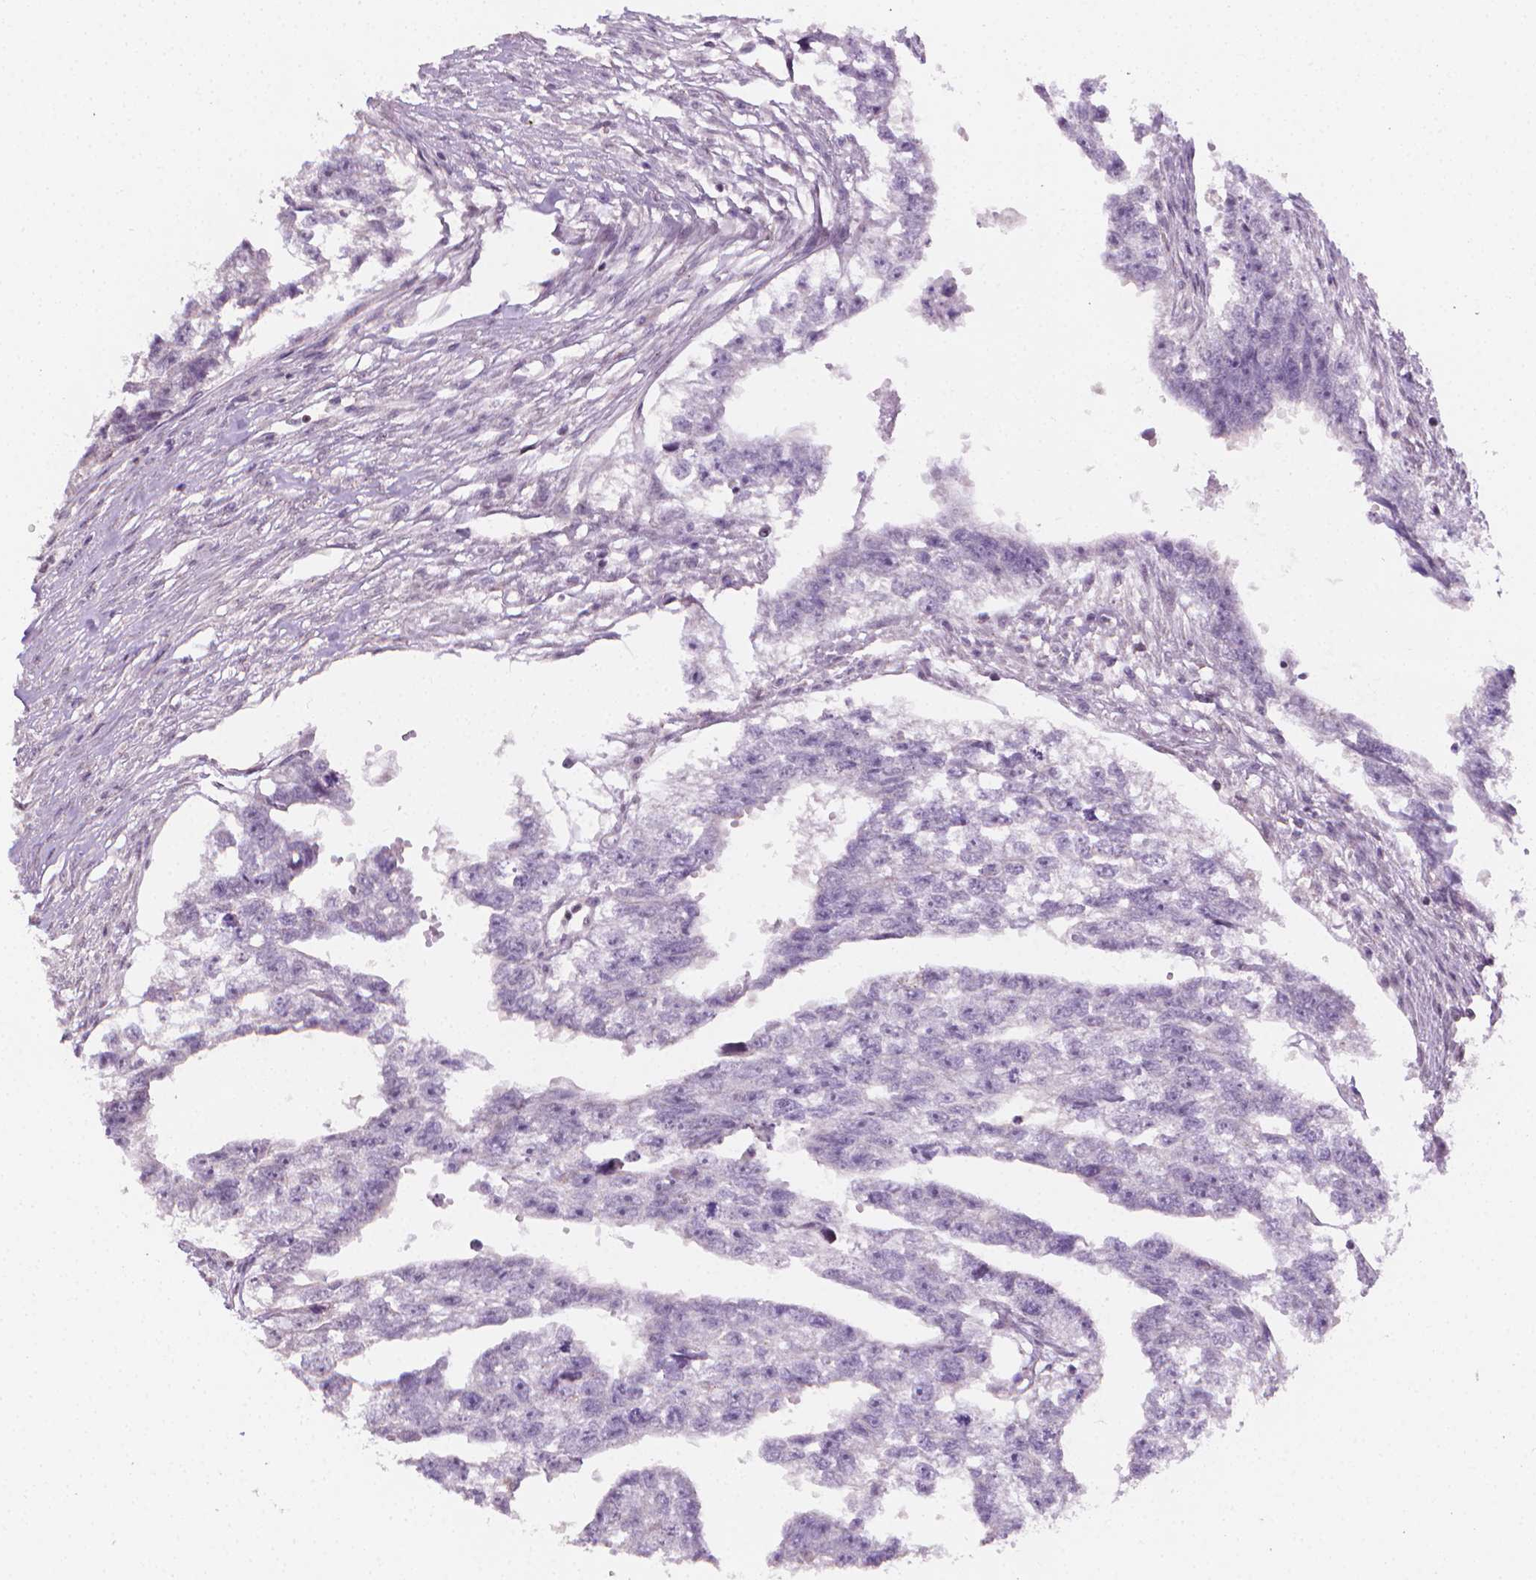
{"staining": {"intensity": "negative", "quantity": "none", "location": "none"}, "tissue": "testis cancer", "cell_type": "Tumor cells", "image_type": "cancer", "snomed": [{"axis": "morphology", "description": "Carcinoma, Embryonal, NOS"}, {"axis": "morphology", "description": "Teratoma, malignant, NOS"}, {"axis": "topography", "description": "Testis"}], "caption": "An image of testis malignant teratoma stained for a protein demonstrates no brown staining in tumor cells. The staining was performed using DAB to visualize the protein expression in brown, while the nuclei were stained in blue with hematoxylin (Magnification: 20x).", "gene": "NCAN", "patient": {"sex": "male", "age": 44}}